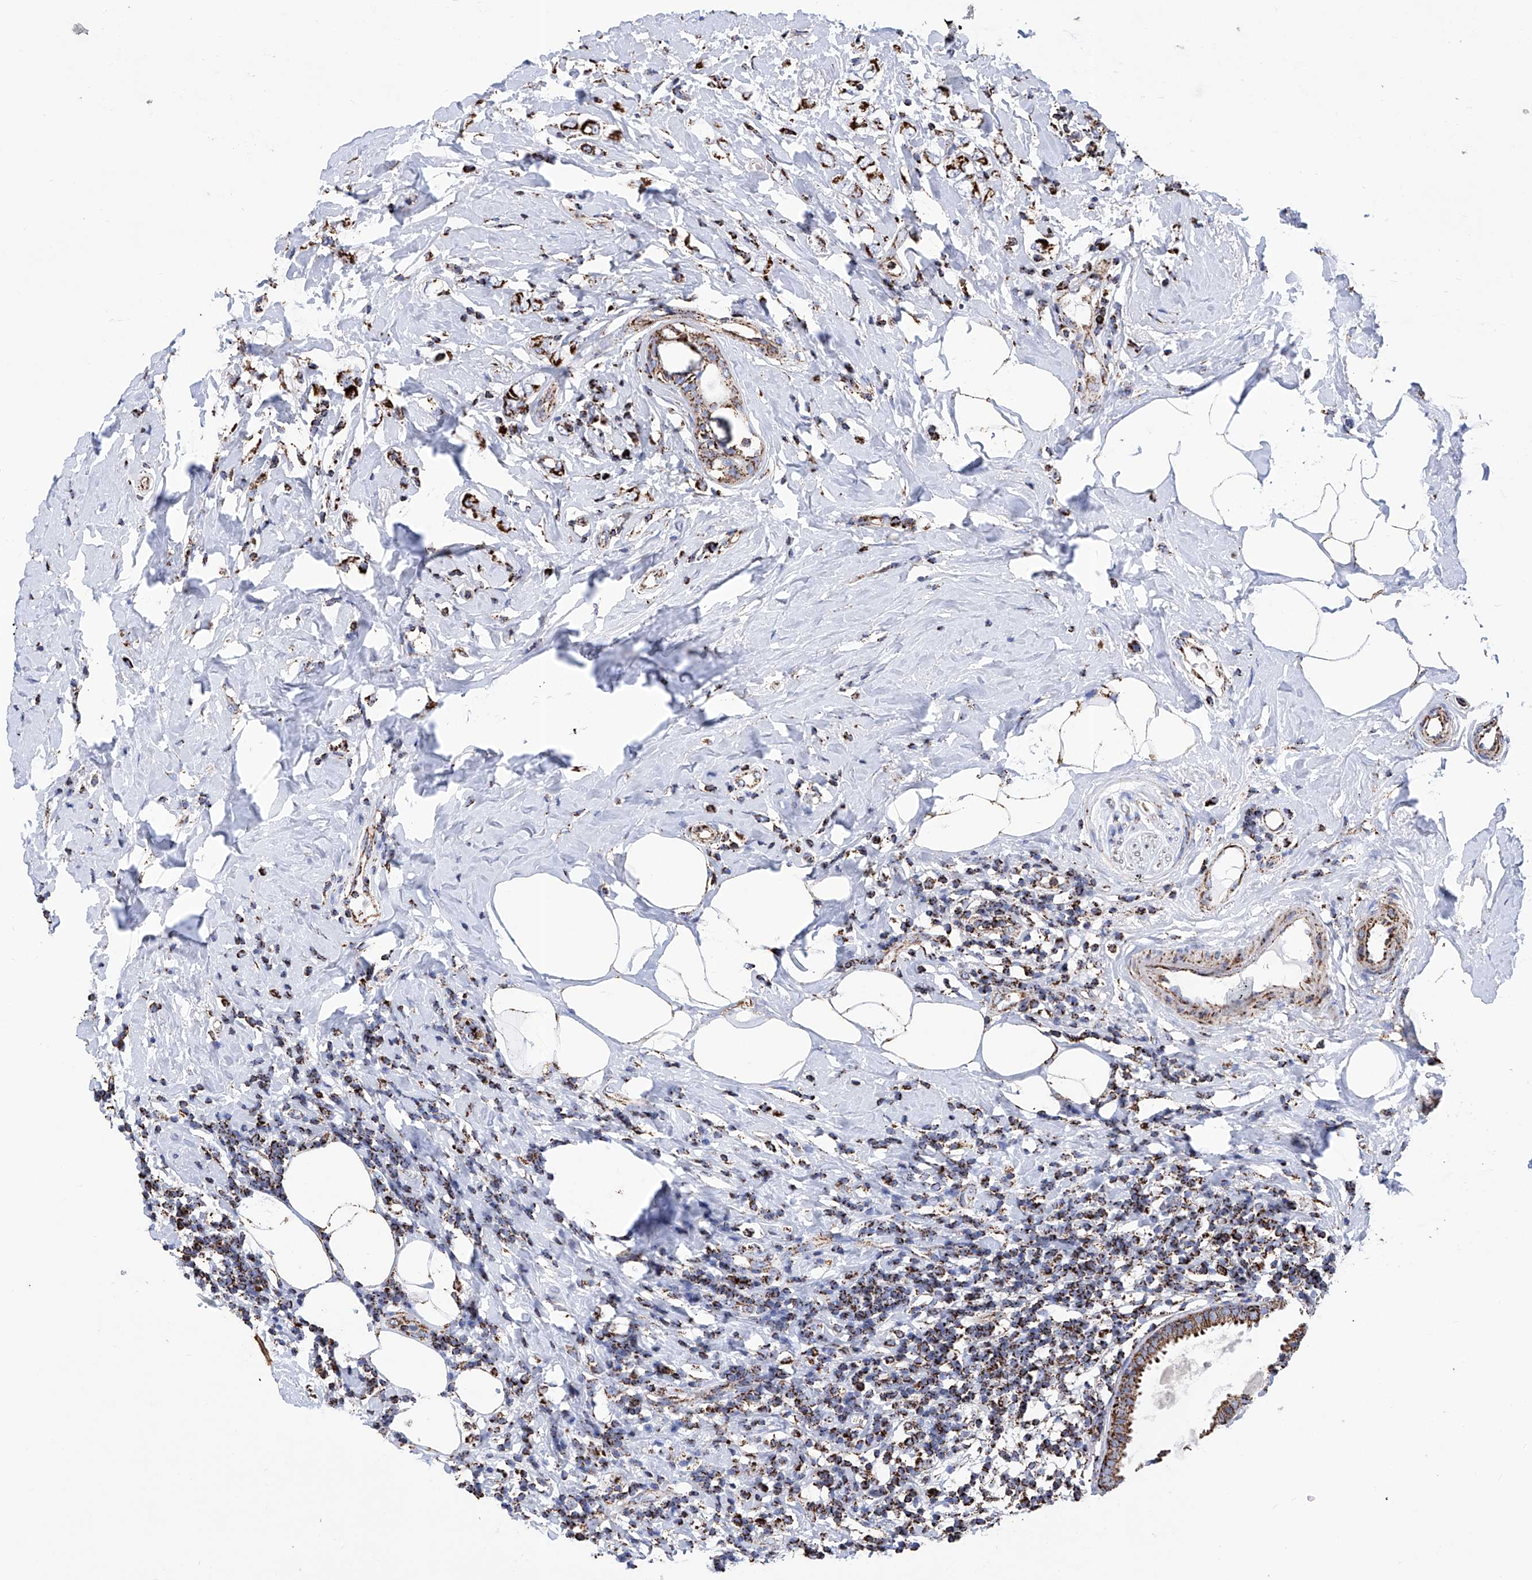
{"staining": {"intensity": "strong", "quantity": ">75%", "location": "cytoplasmic/membranous"}, "tissue": "breast cancer", "cell_type": "Tumor cells", "image_type": "cancer", "snomed": [{"axis": "morphology", "description": "Lobular carcinoma"}, {"axis": "topography", "description": "Breast"}], "caption": "The photomicrograph demonstrates staining of breast cancer, revealing strong cytoplasmic/membranous protein expression (brown color) within tumor cells.", "gene": "ATP5PF", "patient": {"sex": "female", "age": 47}}